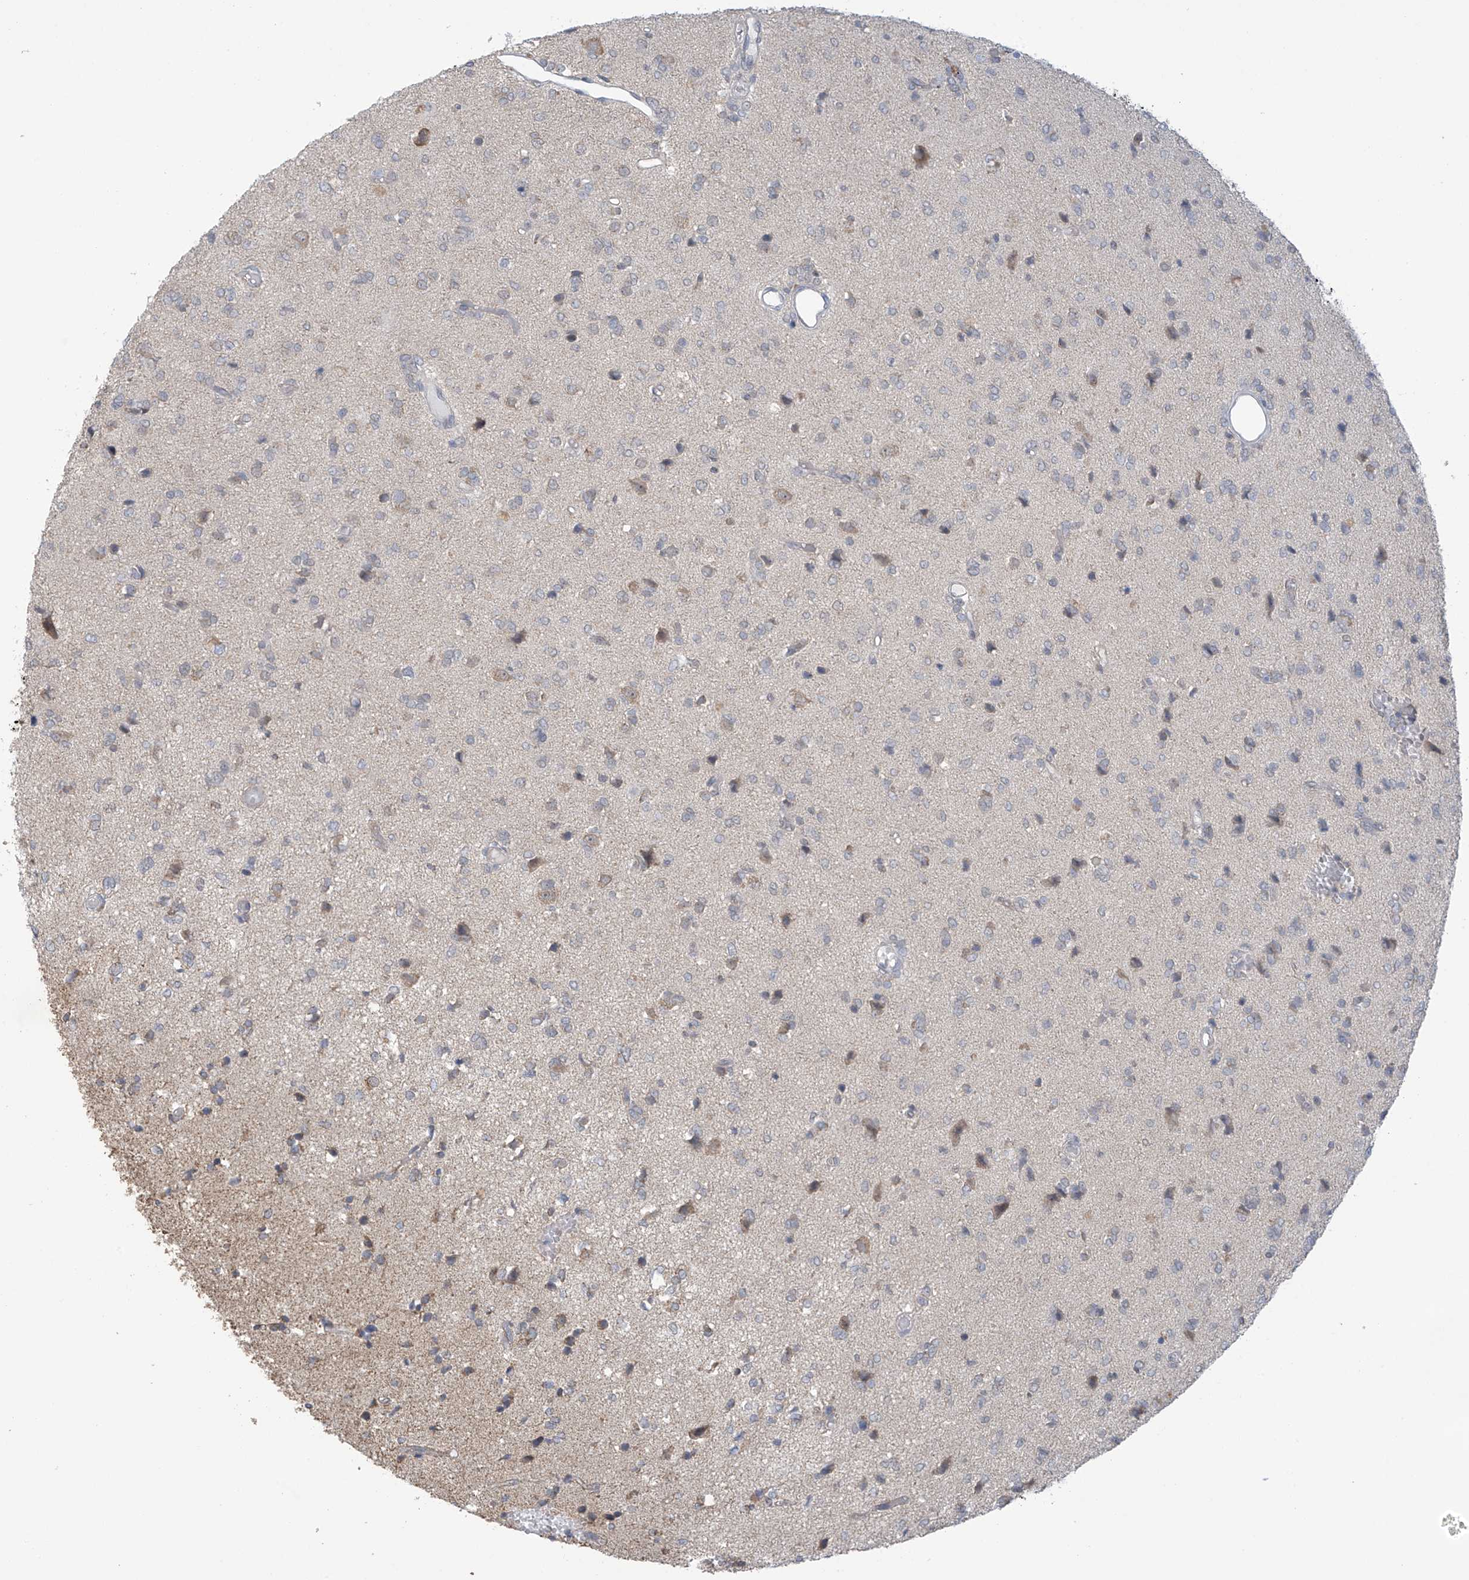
{"staining": {"intensity": "negative", "quantity": "none", "location": "none"}, "tissue": "glioma", "cell_type": "Tumor cells", "image_type": "cancer", "snomed": [{"axis": "morphology", "description": "Glioma, malignant, High grade"}, {"axis": "topography", "description": "Brain"}], "caption": "An image of human glioma is negative for staining in tumor cells.", "gene": "KIAA1522", "patient": {"sex": "female", "age": 59}}